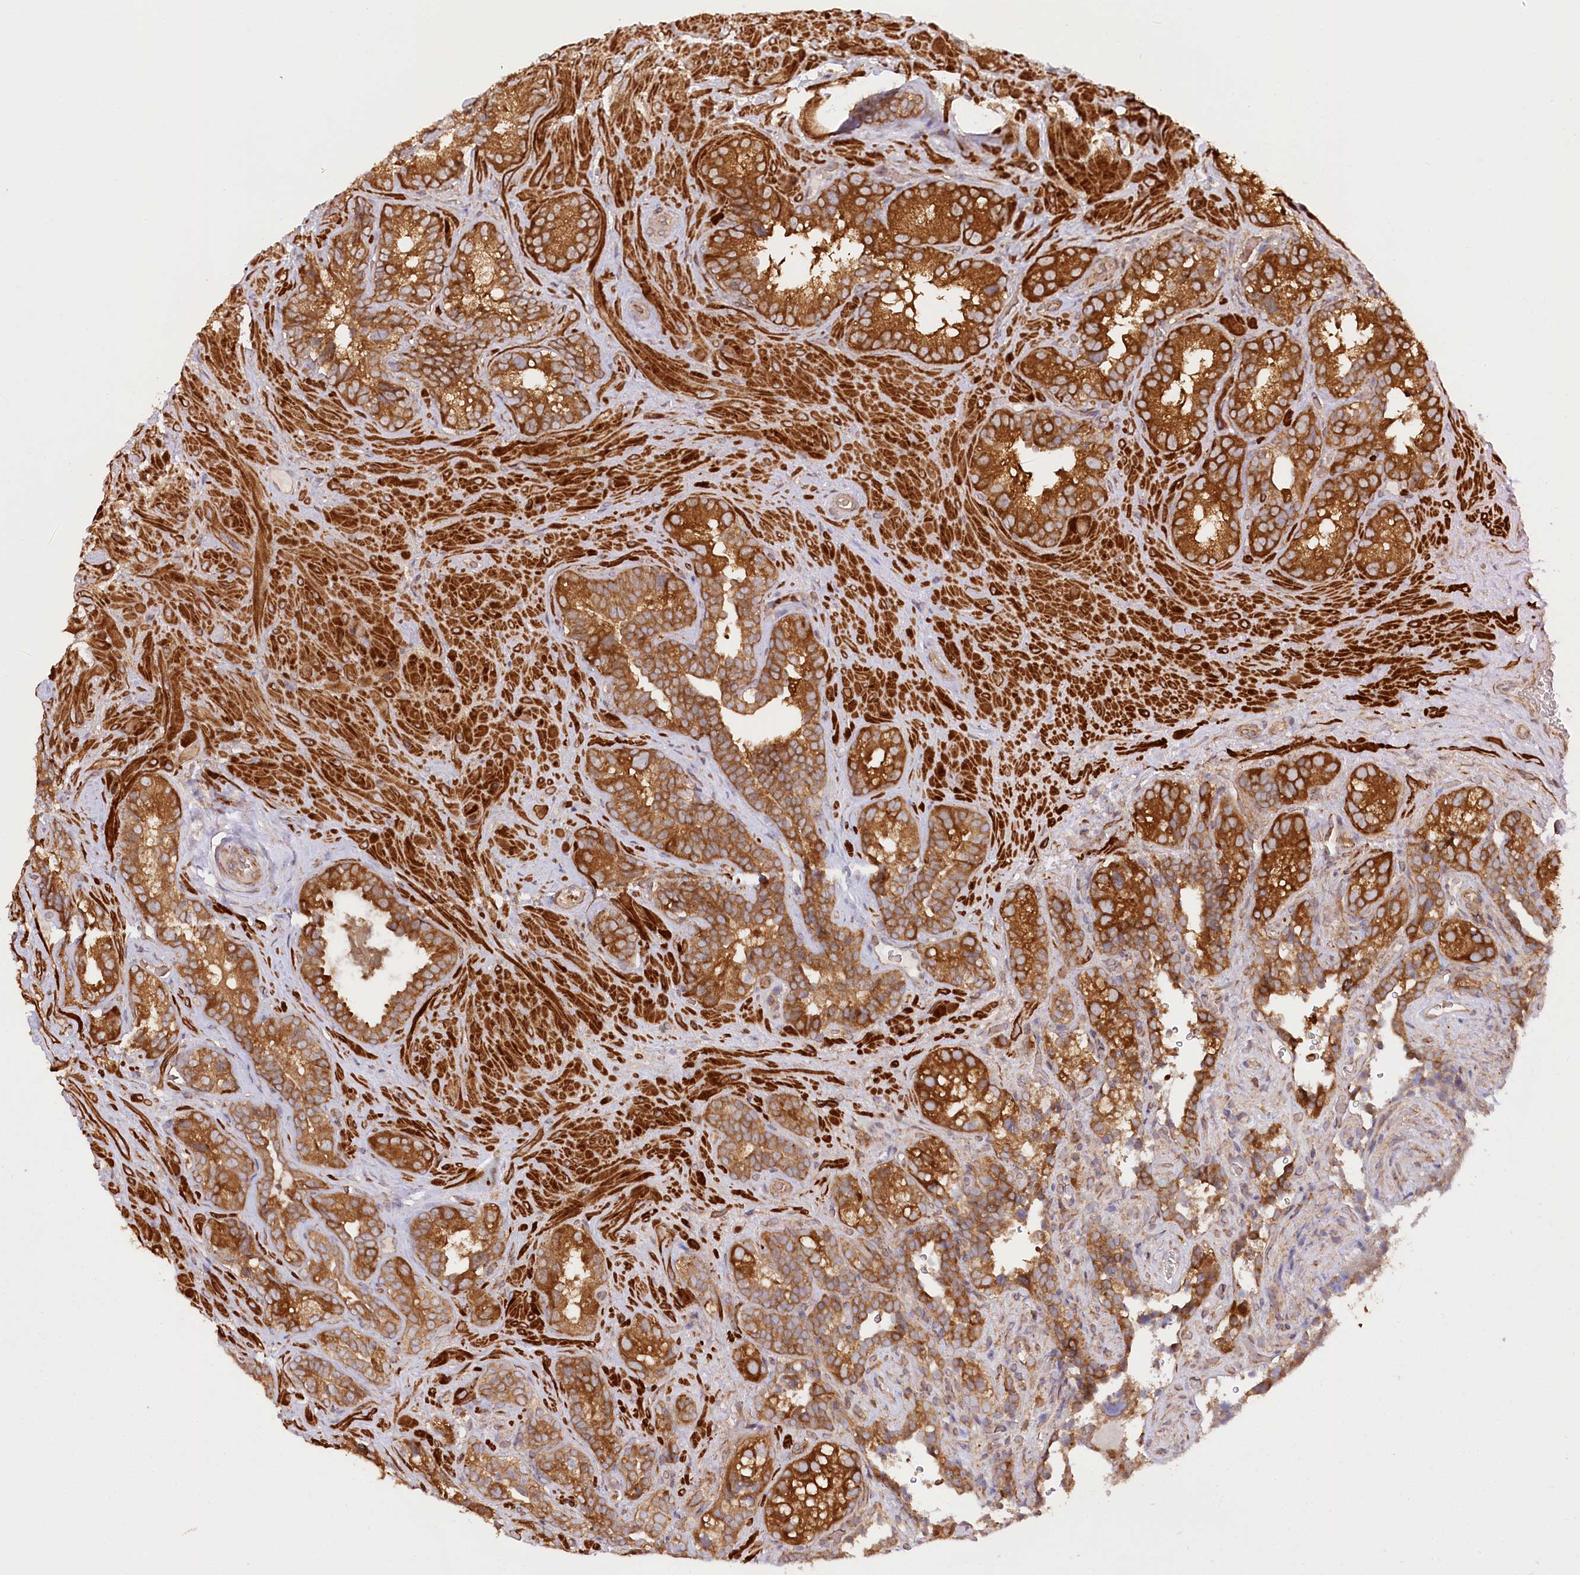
{"staining": {"intensity": "strong", "quantity": ">75%", "location": "cytoplasmic/membranous"}, "tissue": "seminal vesicle", "cell_type": "Glandular cells", "image_type": "normal", "snomed": [{"axis": "morphology", "description": "Normal tissue, NOS"}, {"axis": "topography", "description": "Seminal veicle"}, {"axis": "topography", "description": "Peripheral nerve tissue"}], "caption": "An immunohistochemistry photomicrograph of benign tissue is shown. Protein staining in brown highlights strong cytoplasmic/membranous positivity in seminal vesicle within glandular cells. Using DAB (brown) and hematoxylin (blue) stains, captured at high magnification using brightfield microscopy.", "gene": "PAIP2", "patient": {"sex": "male", "age": 67}}